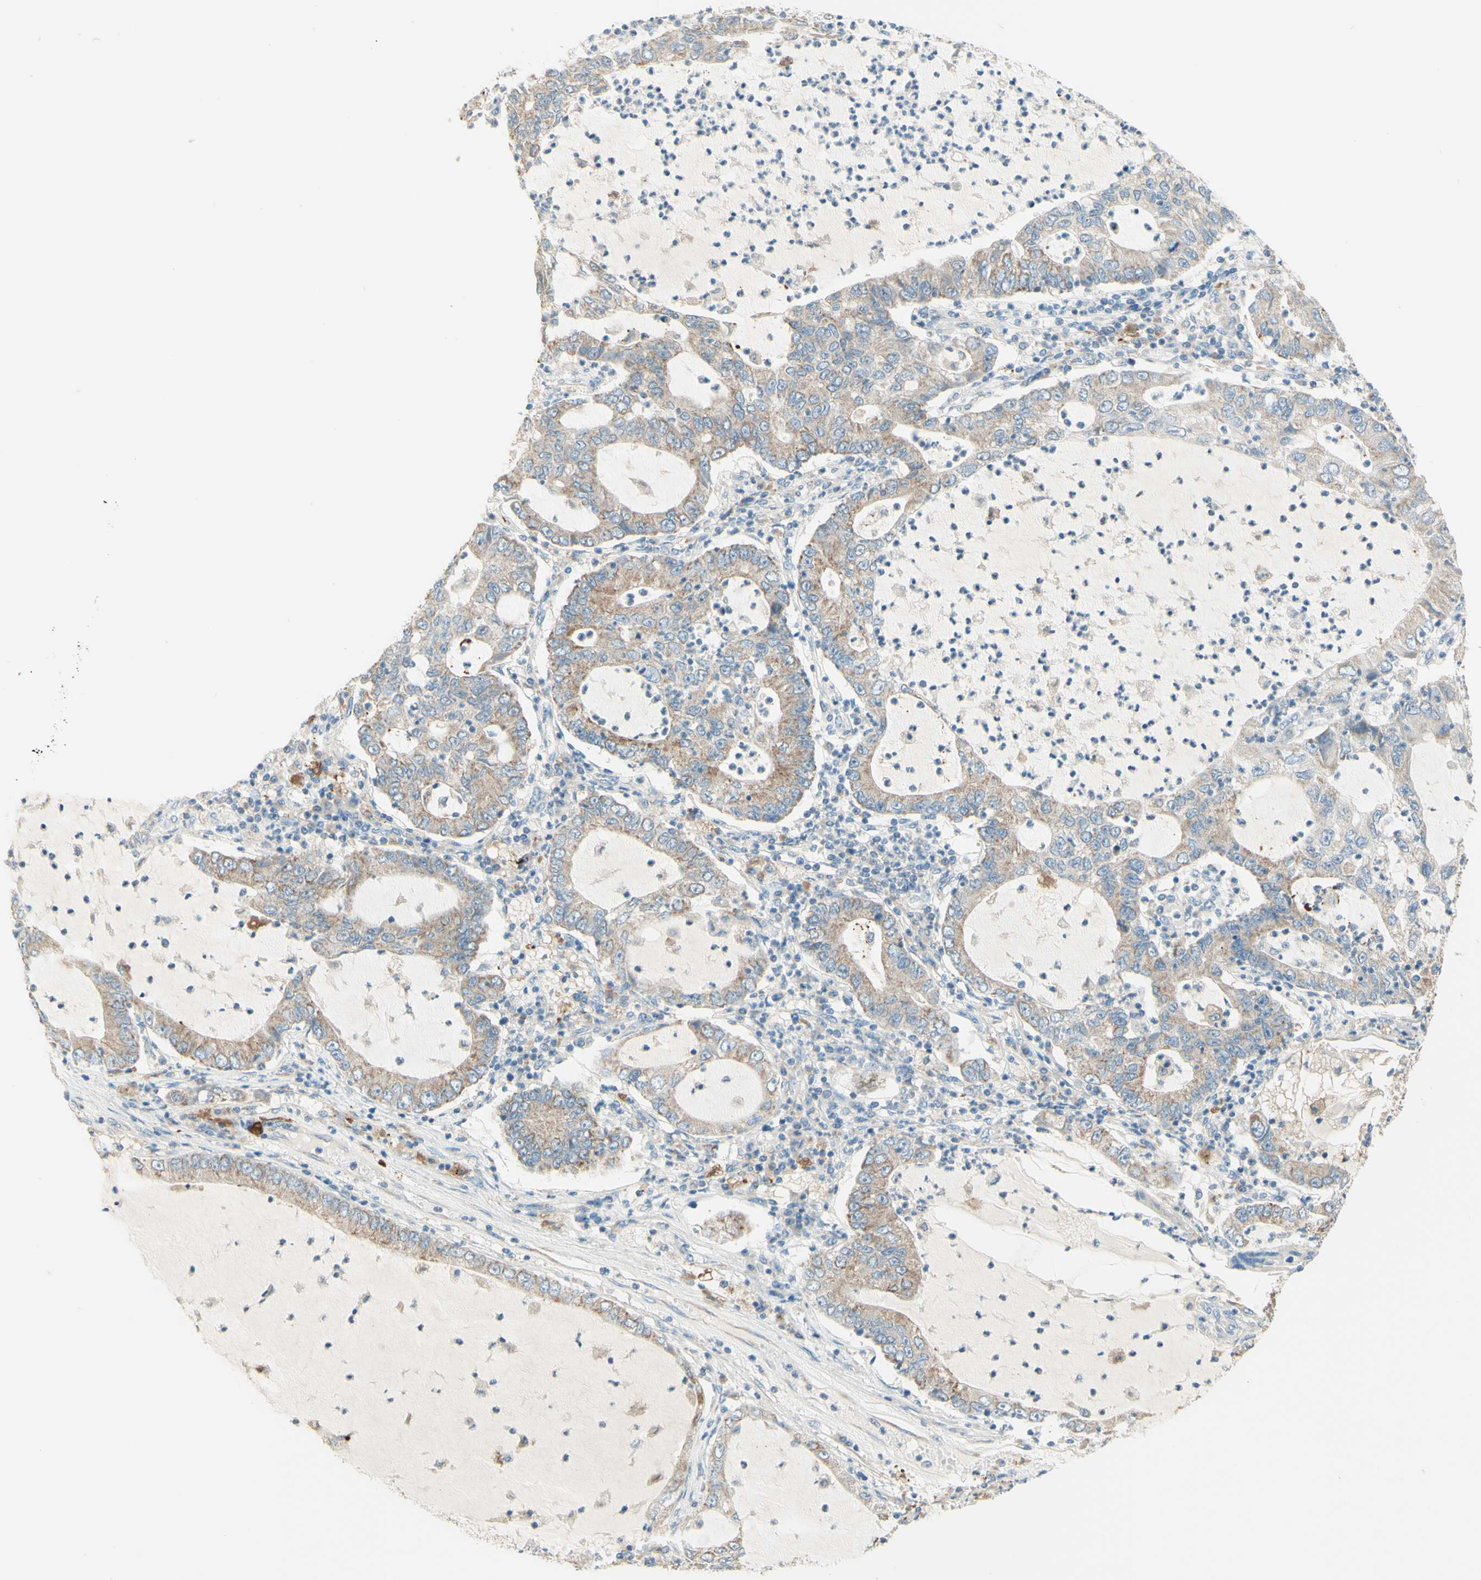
{"staining": {"intensity": "weak", "quantity": ">75%", "location": "cytoplasmic/membranous"}, "tissue": "lung cancer", "cell_type": "Tumor cells", "image_type": "cancer", "snomed": [{"axis": "morphology", "description": "Adenocarcinoma, NOS"}, {"axis": "topography", "description": "Lung"}], "caption": "Tumor cells exhibit weak cytoplasmic/membranous positivity in approximately >75% of cells in lung cancer.", "gene": "ARMC10", "patient": {"sex": "female", "age": 51}}